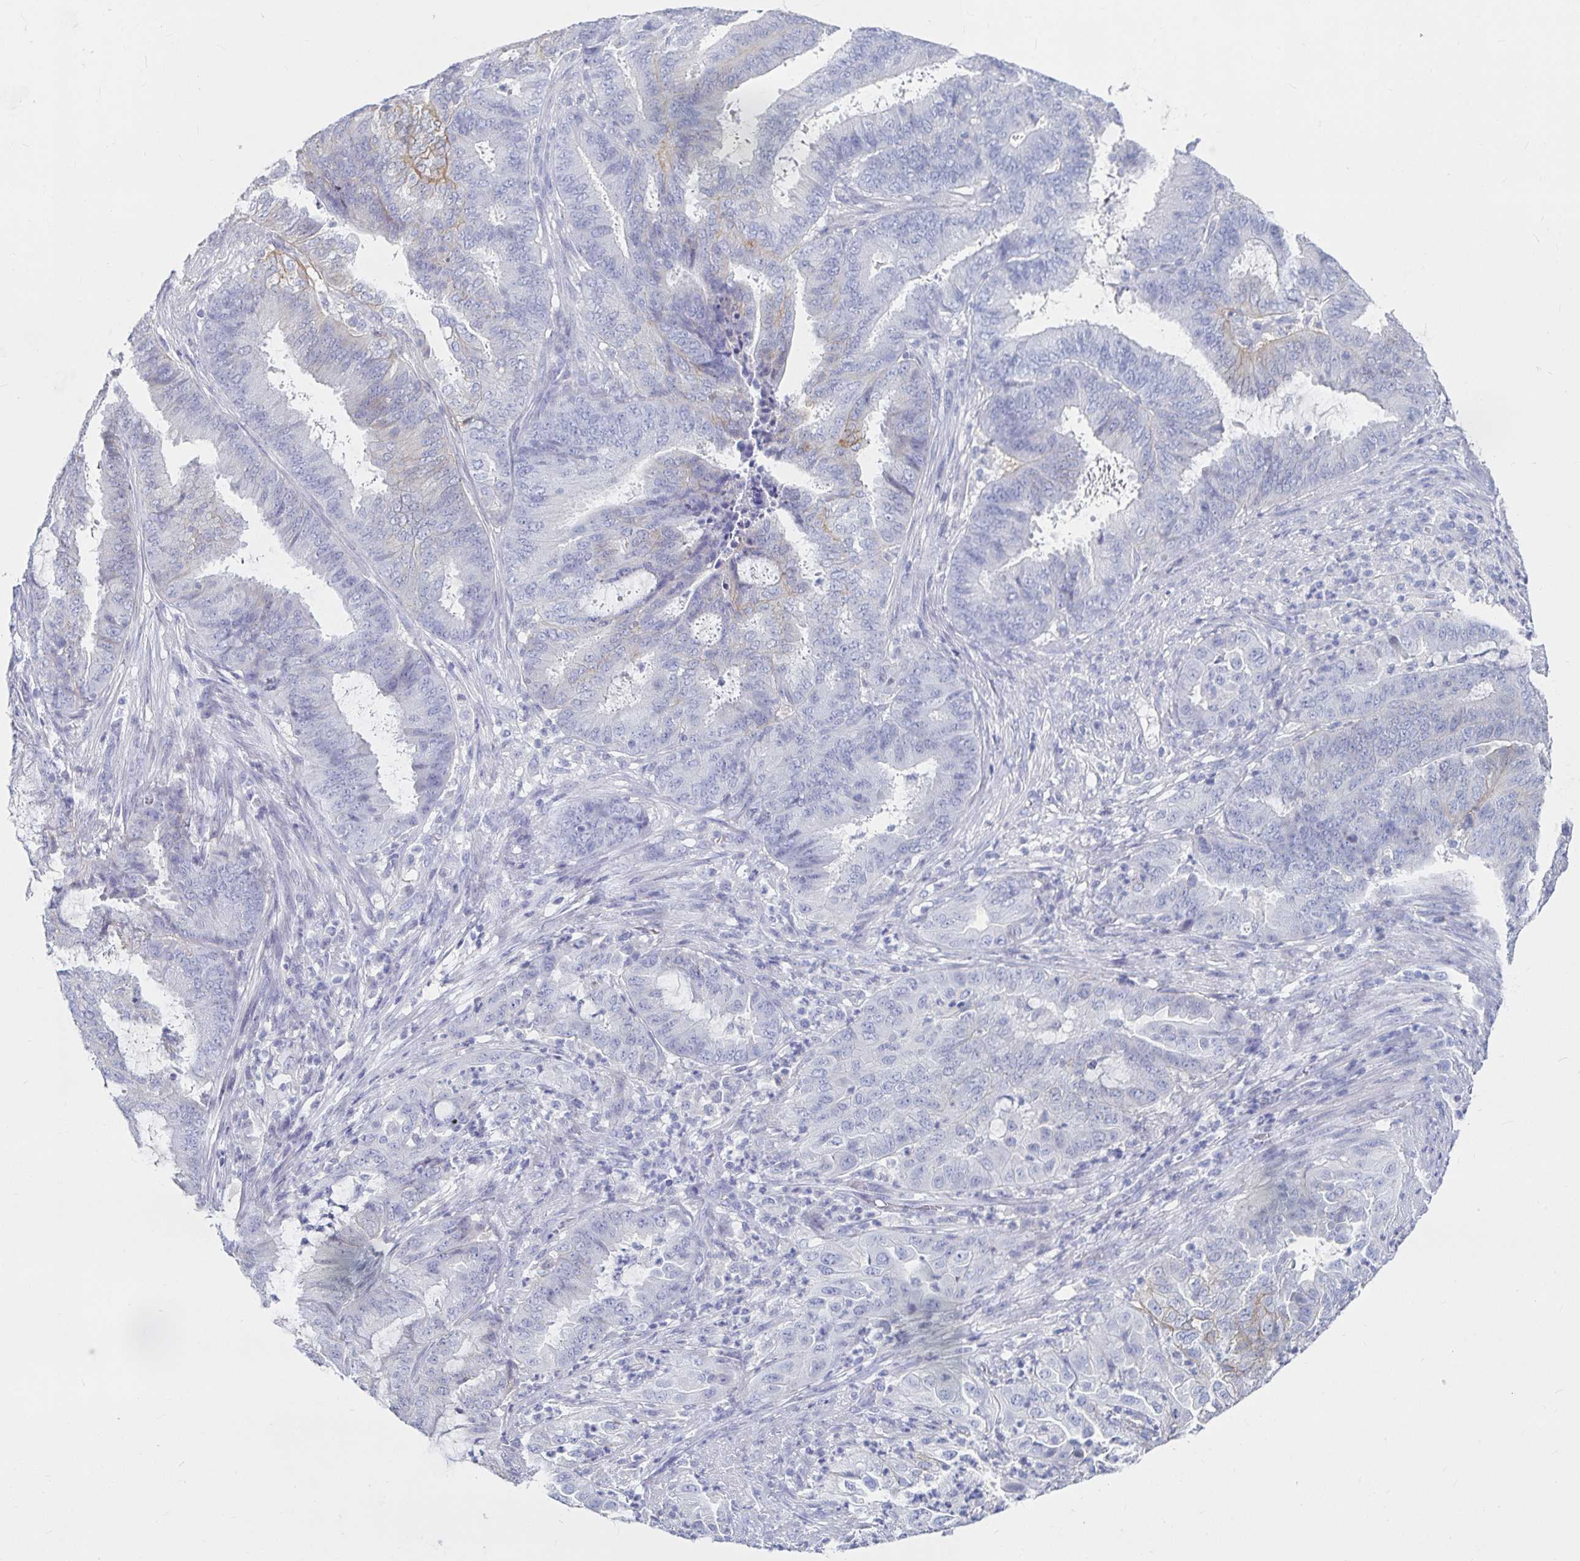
{"staining": {"intensity": "negative", "quantity": "none", "location": "none"}, "tissue": "endometrial cancer", "cell_type": "Tumor cells", "image_type": "cancer", "snomed": [{"axis": "morphology", "description": "Adenocarcinoma, NOS"}, {"axis": "topography", "description": "Endometrium"}], "caption": "Endometrial adenocarcinoma was stained to show a protein in brown. There is no significant staining in tumor cells.", "gene": "CA9", "patient": {"sex": "female", "age": 51}}